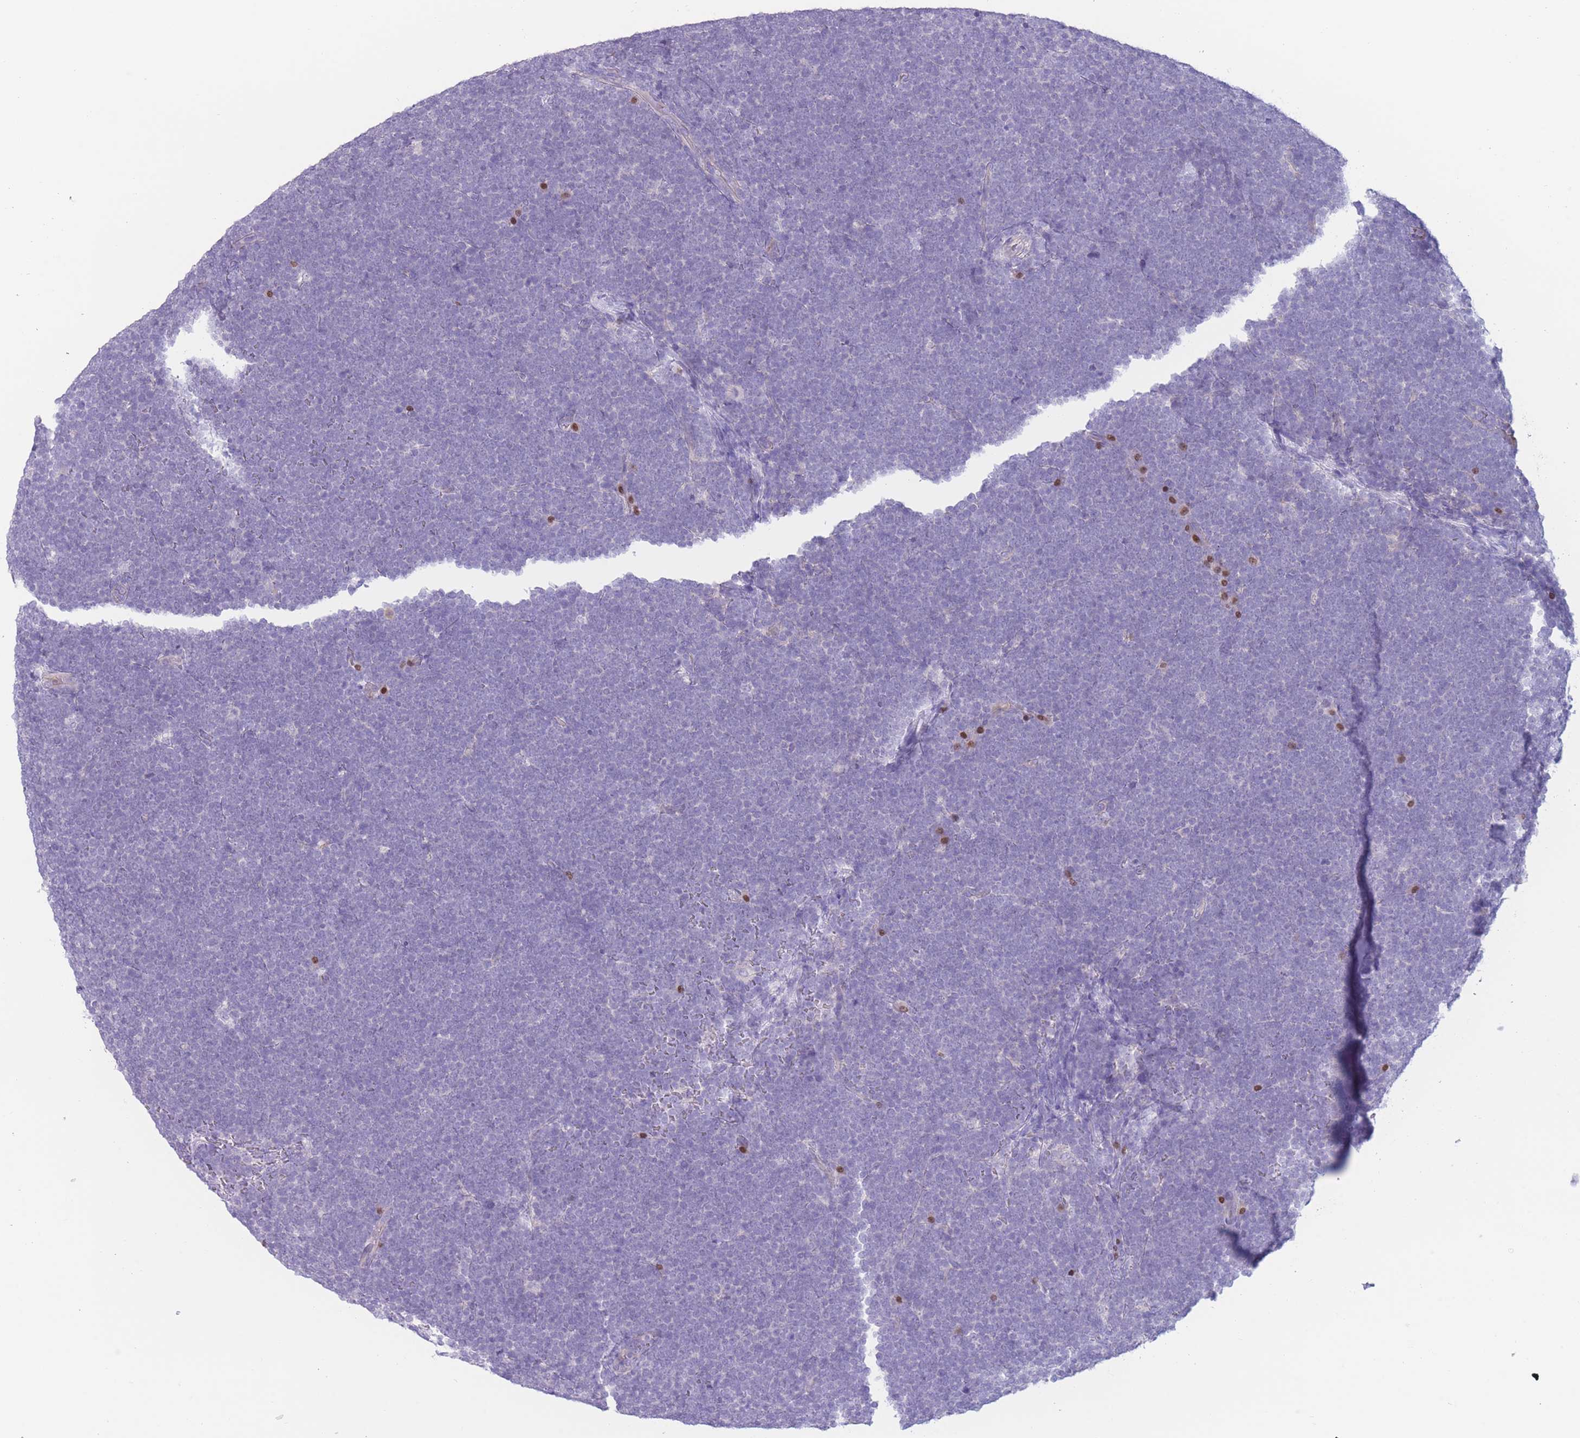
{"staining": {"intensity": "negative", "quantity": "none", "location": "none"}, "tissue": "lymphoma", "cell_type": "Tumor cells", "image_type": "cancer", "snomed": [{"axis": "morphology", "description": "Malignant lymphoma, non-Hodgkin's type, High grade"}, {"axis": "topography", "description": "Lymph node"}], "caption": "Immunohistochemical staining of lymphoma demonstrates no significant expression in tumor cells. The staining is performed using DAB brown chromogen with nuclei counter-stained in using hematoxylin.", "gene": "BHLHA15", "patient": {"sex": "male", "age": 13}}